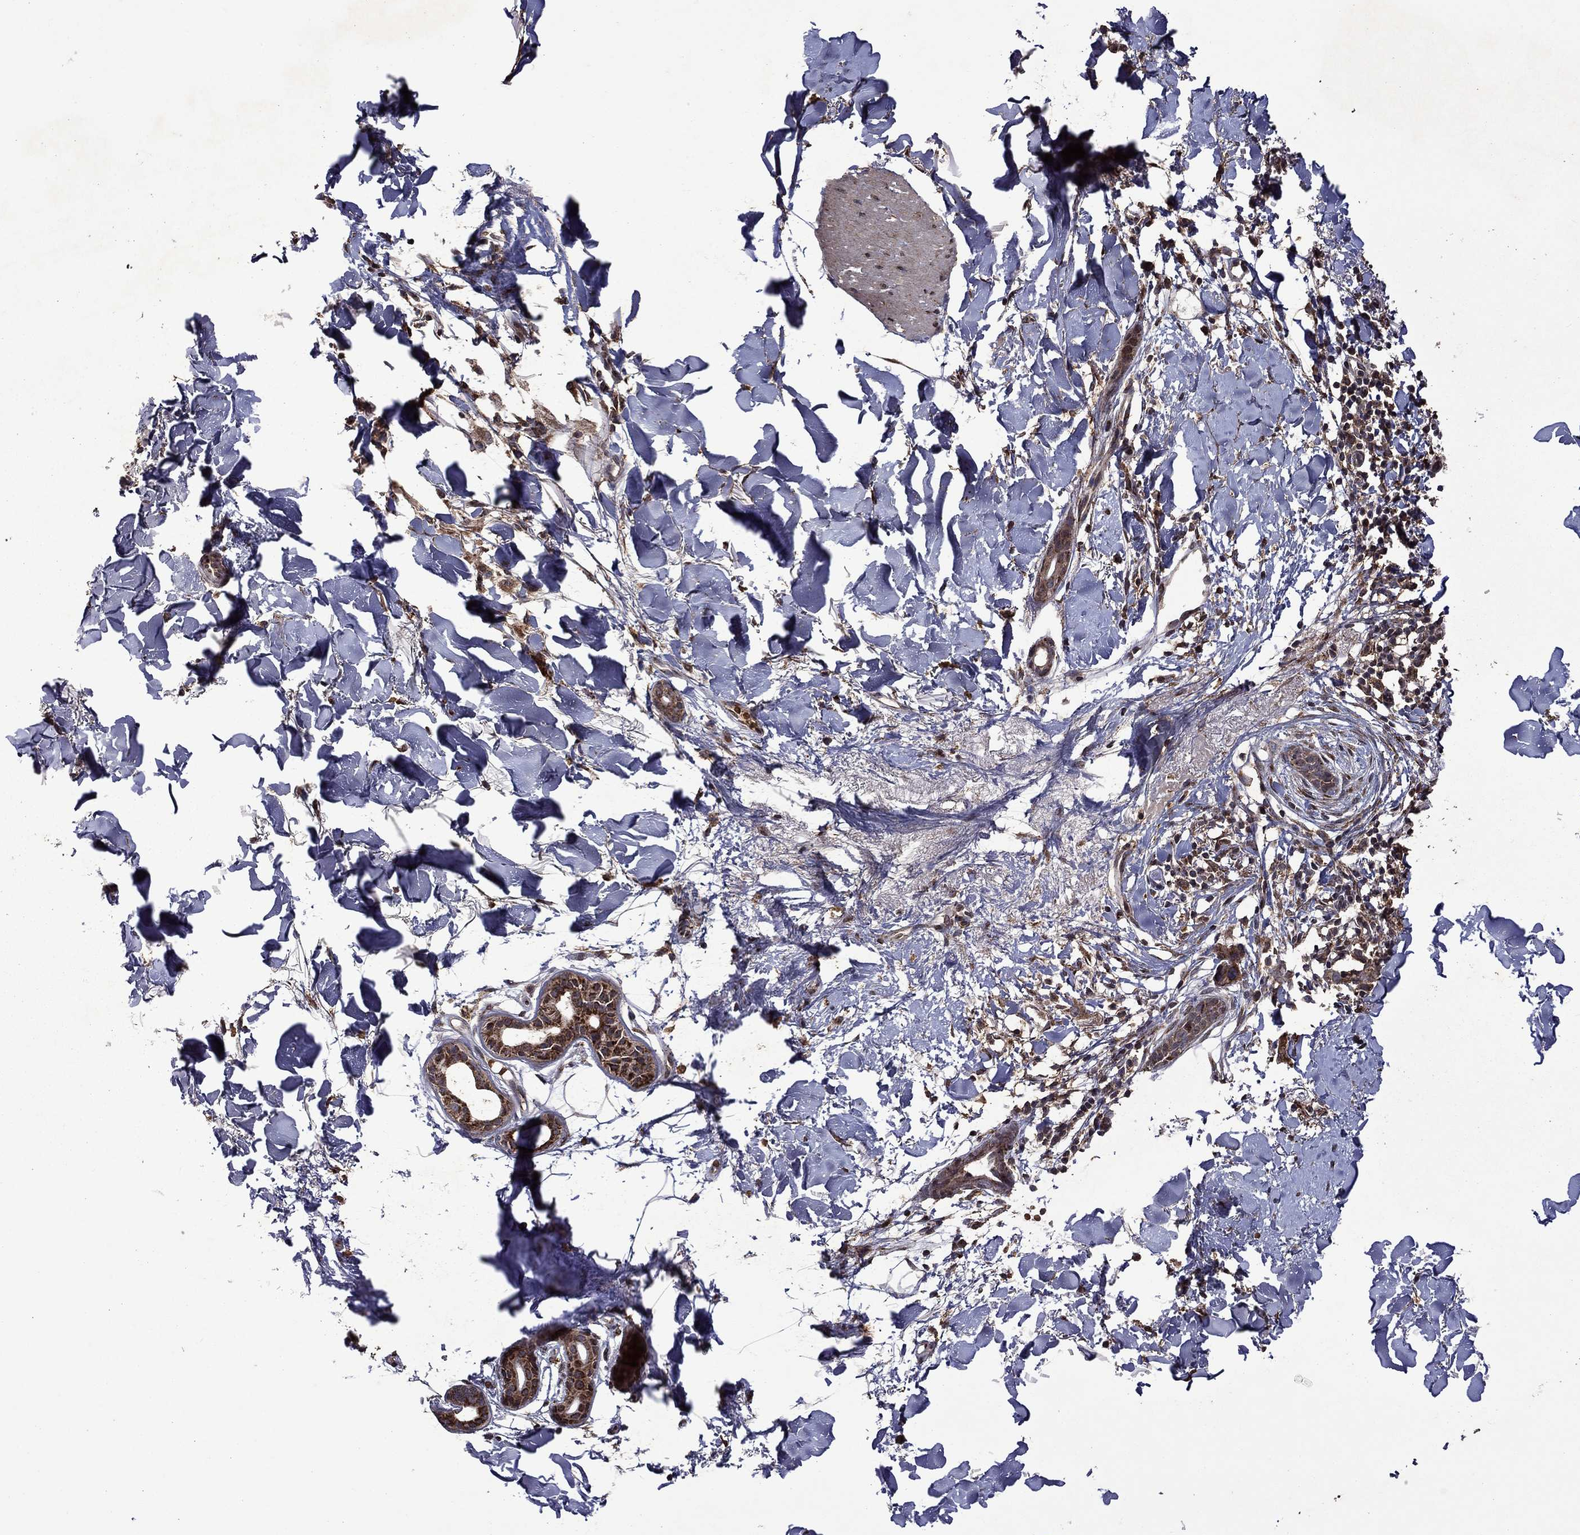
{"staining": {"intensity": "strong", "quantity": ">75%", "location": "cytoplasmic/membranous"}, "tissue": "skin cancer", "cell_type": "Tumor cells", "image_type": "cancer", "snomed": [{"axis": "morphology", "description": "Normal tissue, NOS"}, {"axis": "morphology", "description": "Basal cell carcinoma"}, {"axis": "topography", "description": "Skin"}], "caption": "Tumor cells display high levels of strong cytoplasmic/membranous staining in about >75% of cells in basal cell carcinoma (skin). (Brightfield microscopy of DAB IHC at high magnification).", "gene": "ITM2B", "patient": {"sex": "male", "age": 84}}